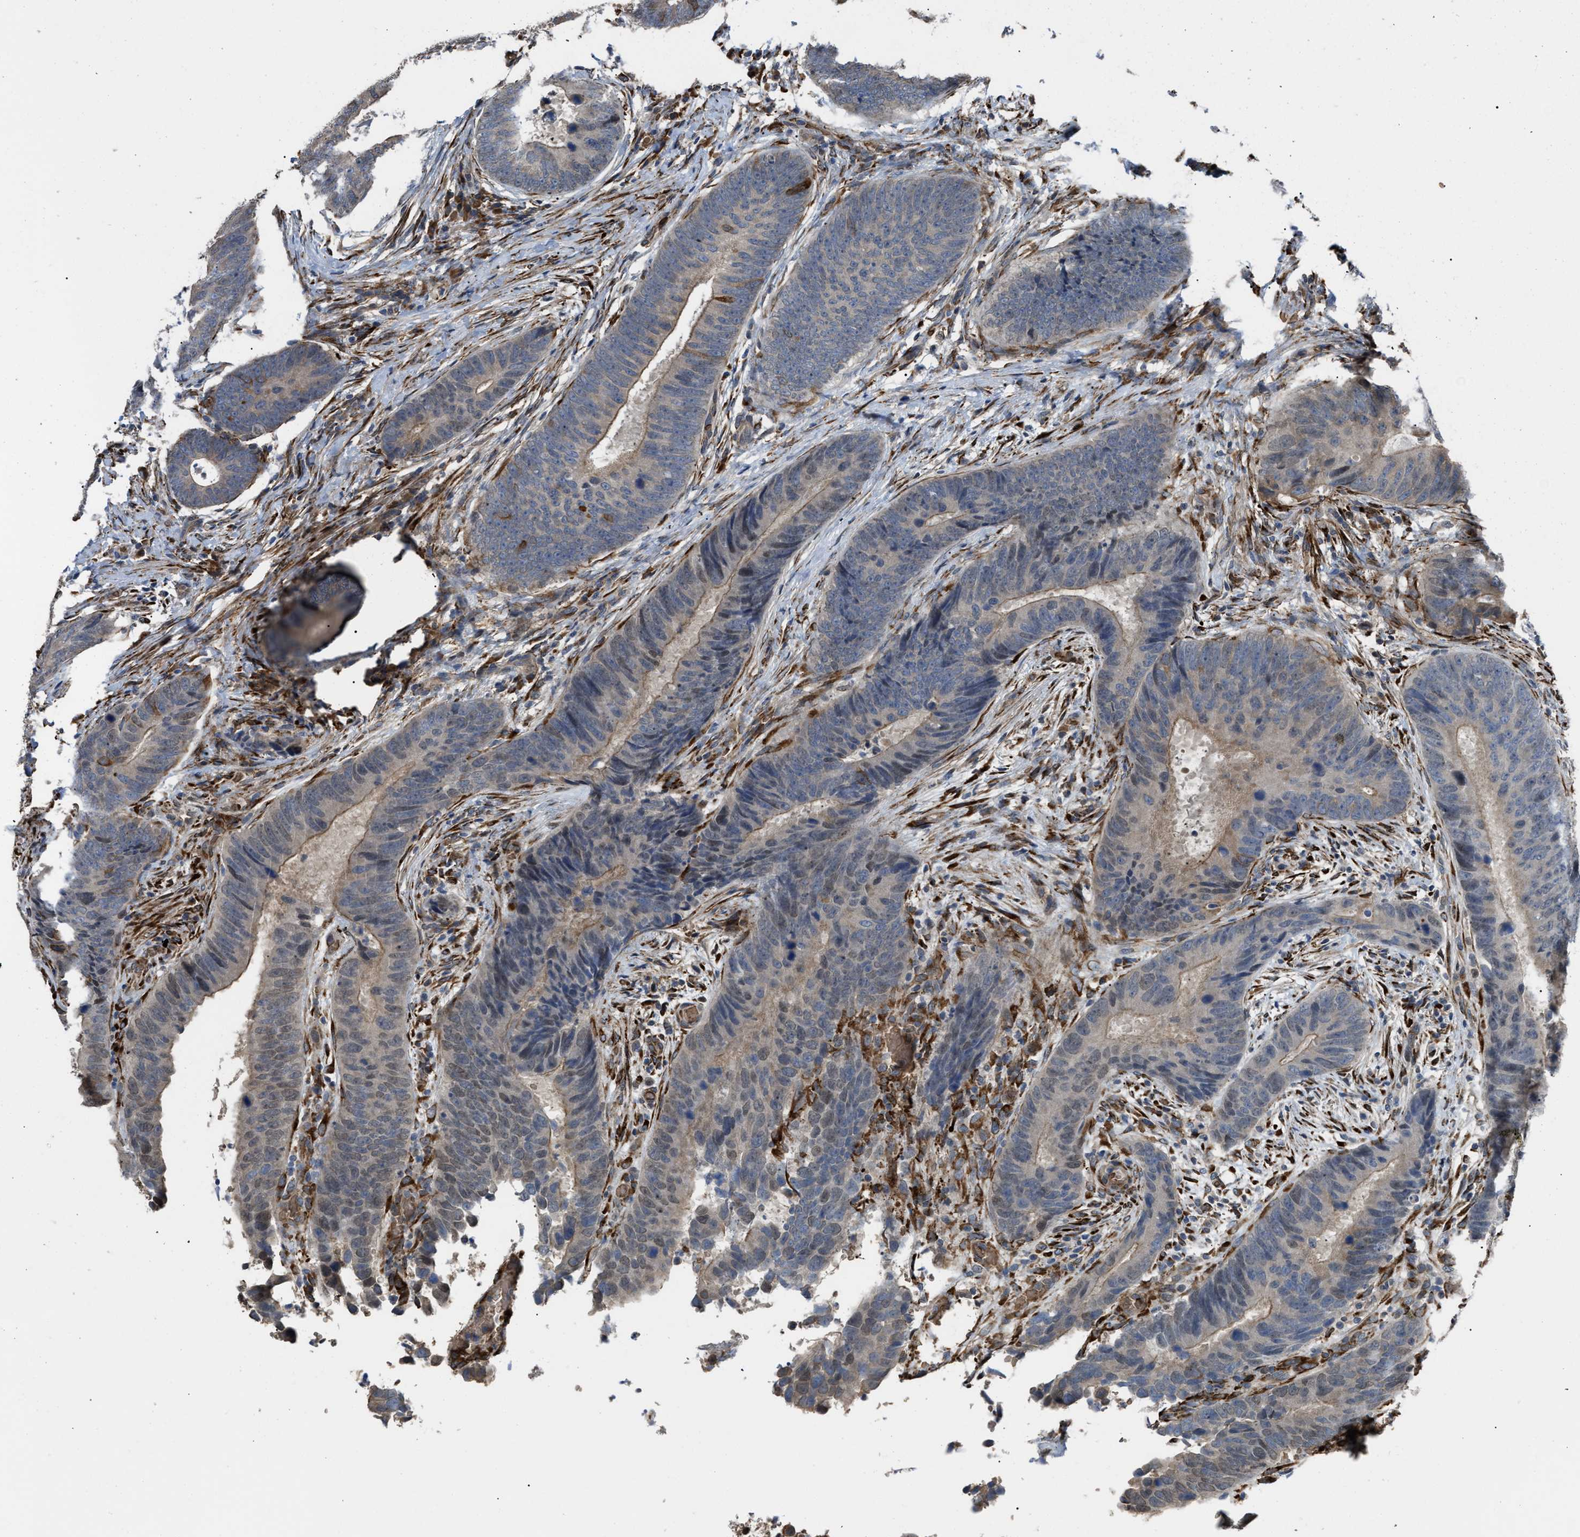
{"staining": {"intensity": "moderate", "quantity": "25%-75%", "location": "cytoplasmic/membranous"}, "tissue": "colorectal cancer", "cell_type": "Tumor cells", "image_type": "cancer", "snomed": [{"axis": "morphology", "description": "Adenocarcinoma, NOS"}, {"axis": "topography", "description": "Colon"}], "caption": "High-magnification brightfield microscopy of colorectal cancer stained with DAB (3,3'-diaminobenzidine) (brown) and counterstained with hematoxylin (blue). tumor cells exhibit moderate cytoplasmic/membranous positivity is present in approximately25%-75% of cells. (DAB (3,3'-diaminobenzidine) = brown stain, brightfield microscopy at high magnification).", "gene": "SELENOM", "patient": {"sex": "male", "age": 56}}